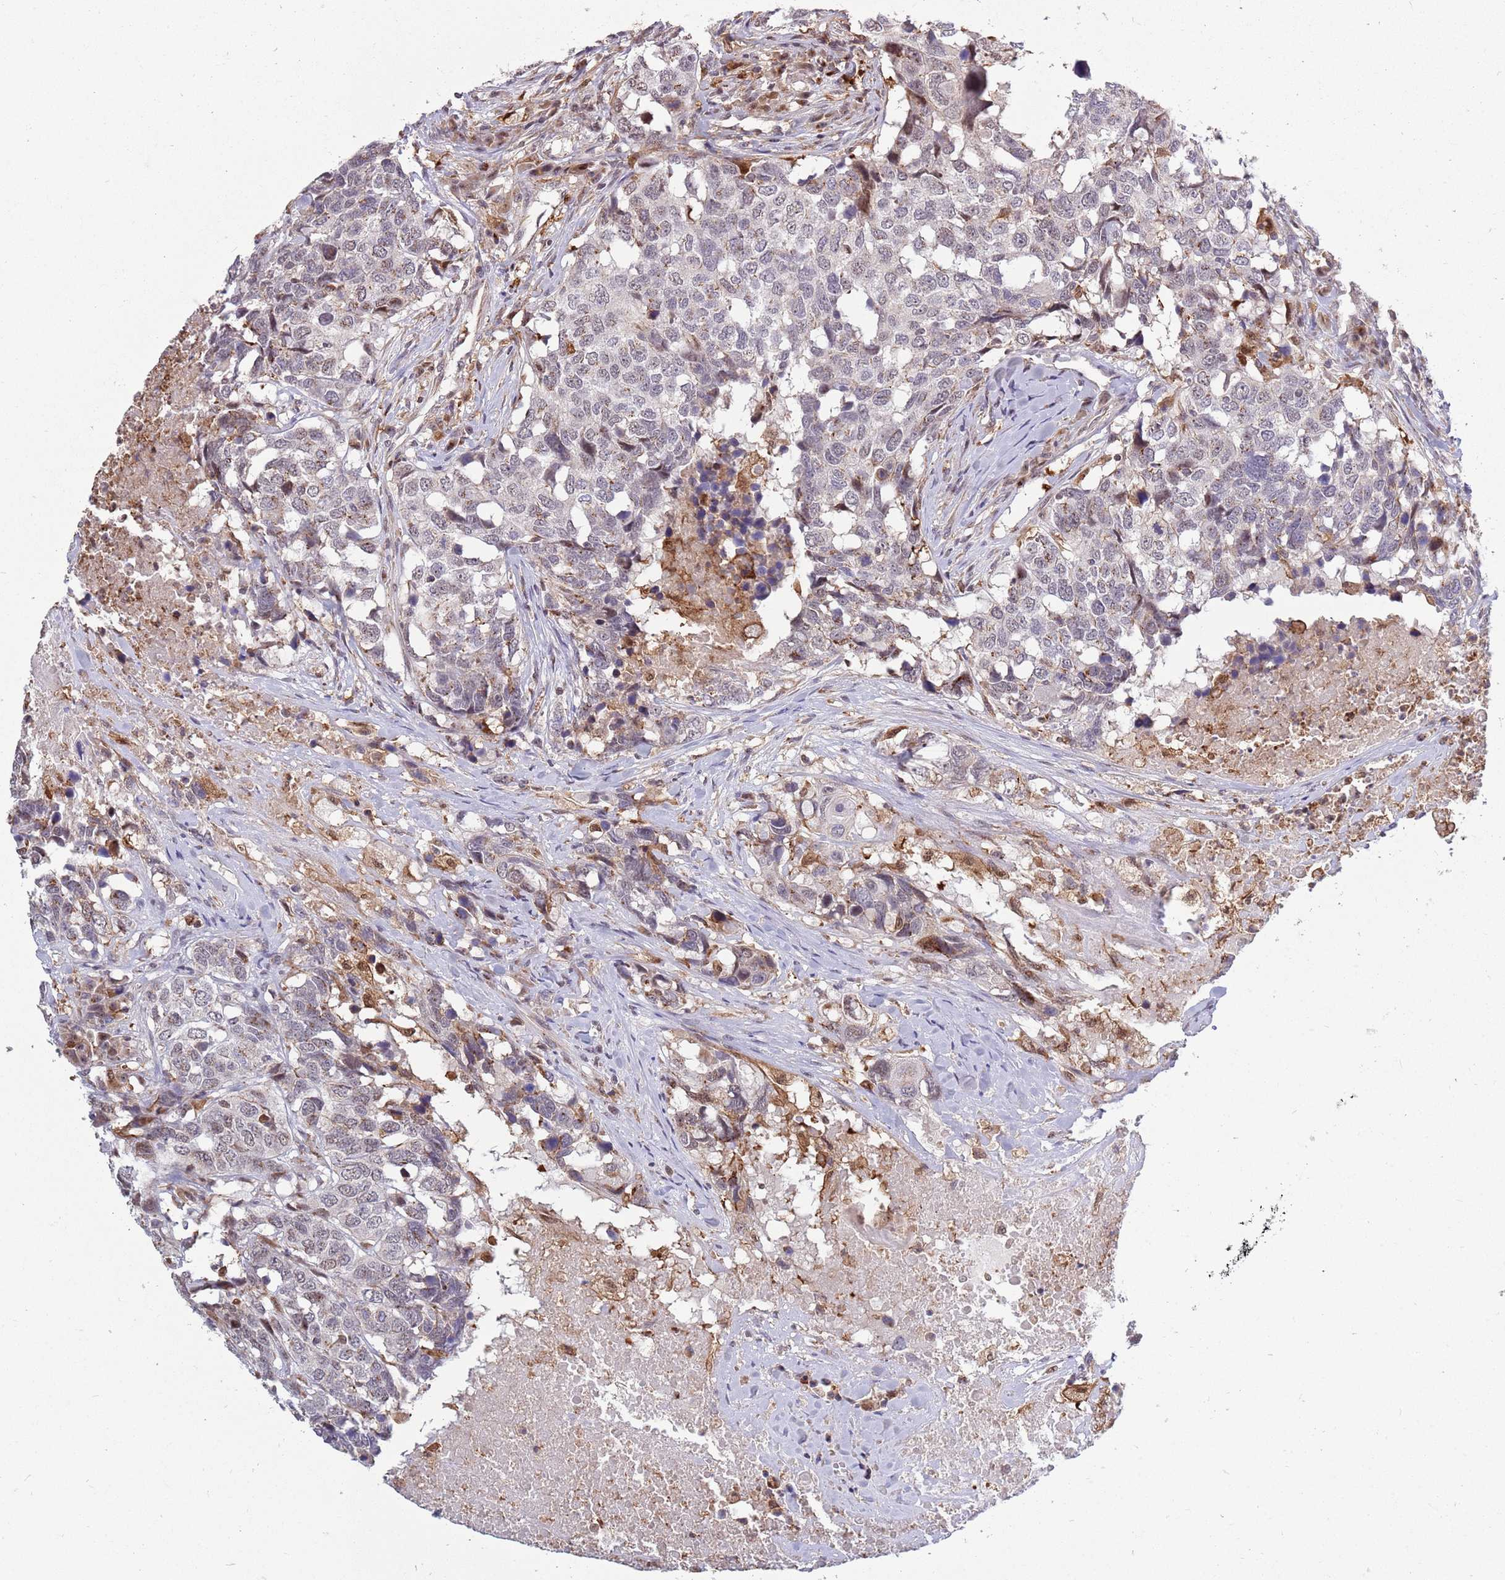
{"staining": {"intensity": "weak", "quantity": "<25%", "location": "nuclear"}, "tissue": "head and neck cancer", "cell_type": "Tumor cells", "image_type": "cancer", "snomed": [{"axis": "morphology", "description": "Squamous cell carcinoma, NOS"}, {"axis": "topography", "description": "Head-Neck"}], "caption": "A micrograph of human head and neck squamous cell carcinoma is negative for staining in tumor cells.", "gene": "CCNJL", "patient": {"sex": "male", "age": 66}}